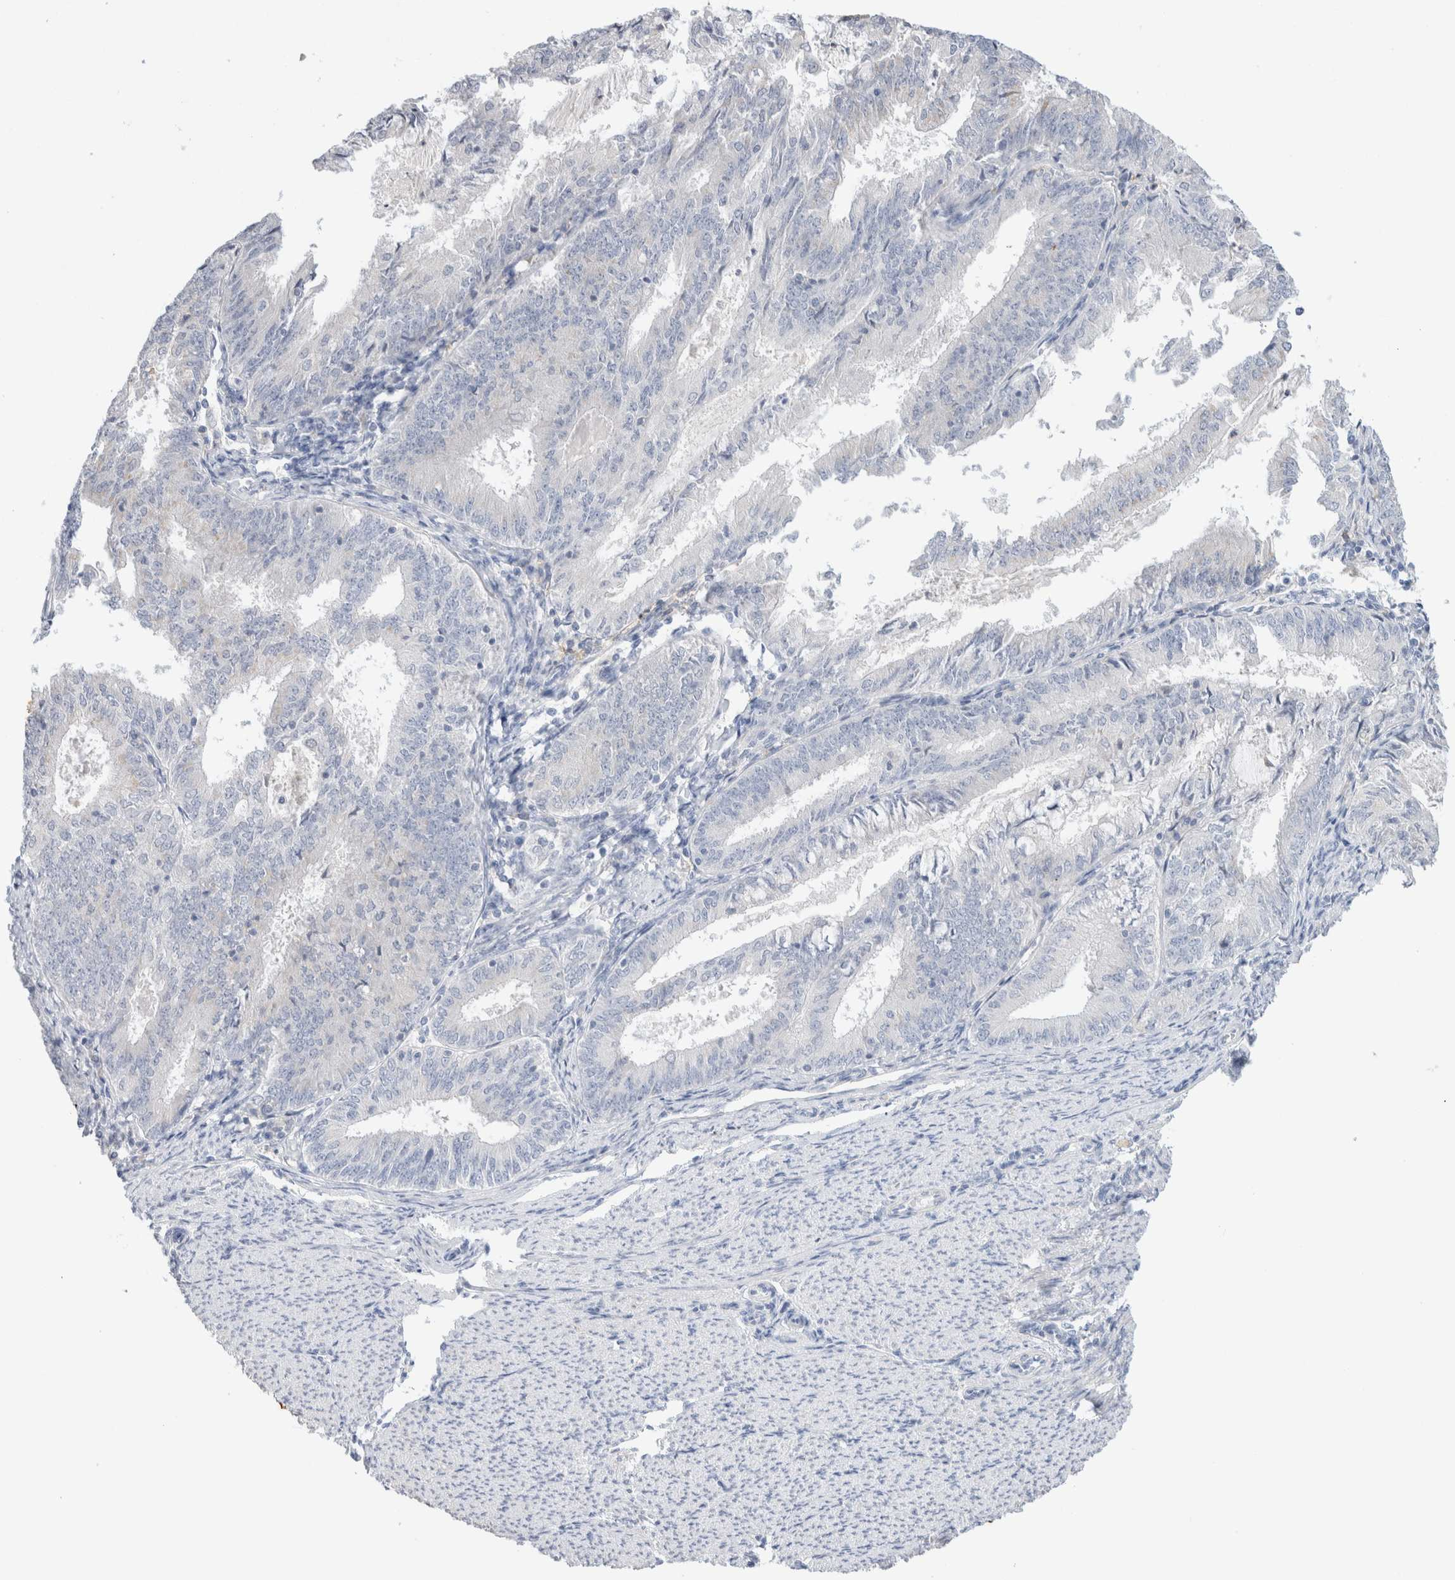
{"staining": {"intensity": "negative", "quantity": "none", "location": "none"}, "tissue": "endometrial cancer", "cell_type": "Tumor cells", "image_type": "cancer", "snomed": [{"axis": "morphology", "description": "Adenocarcinoma, NOS"}, {"axis": "topography", "description": "Endometrium"}], "caption": "Tumor cells are negative for brown protein staining in adenocarcinoma (endometrial).", "gene": "ADAM30", "patient": {"sex": "female", "age": 57}}